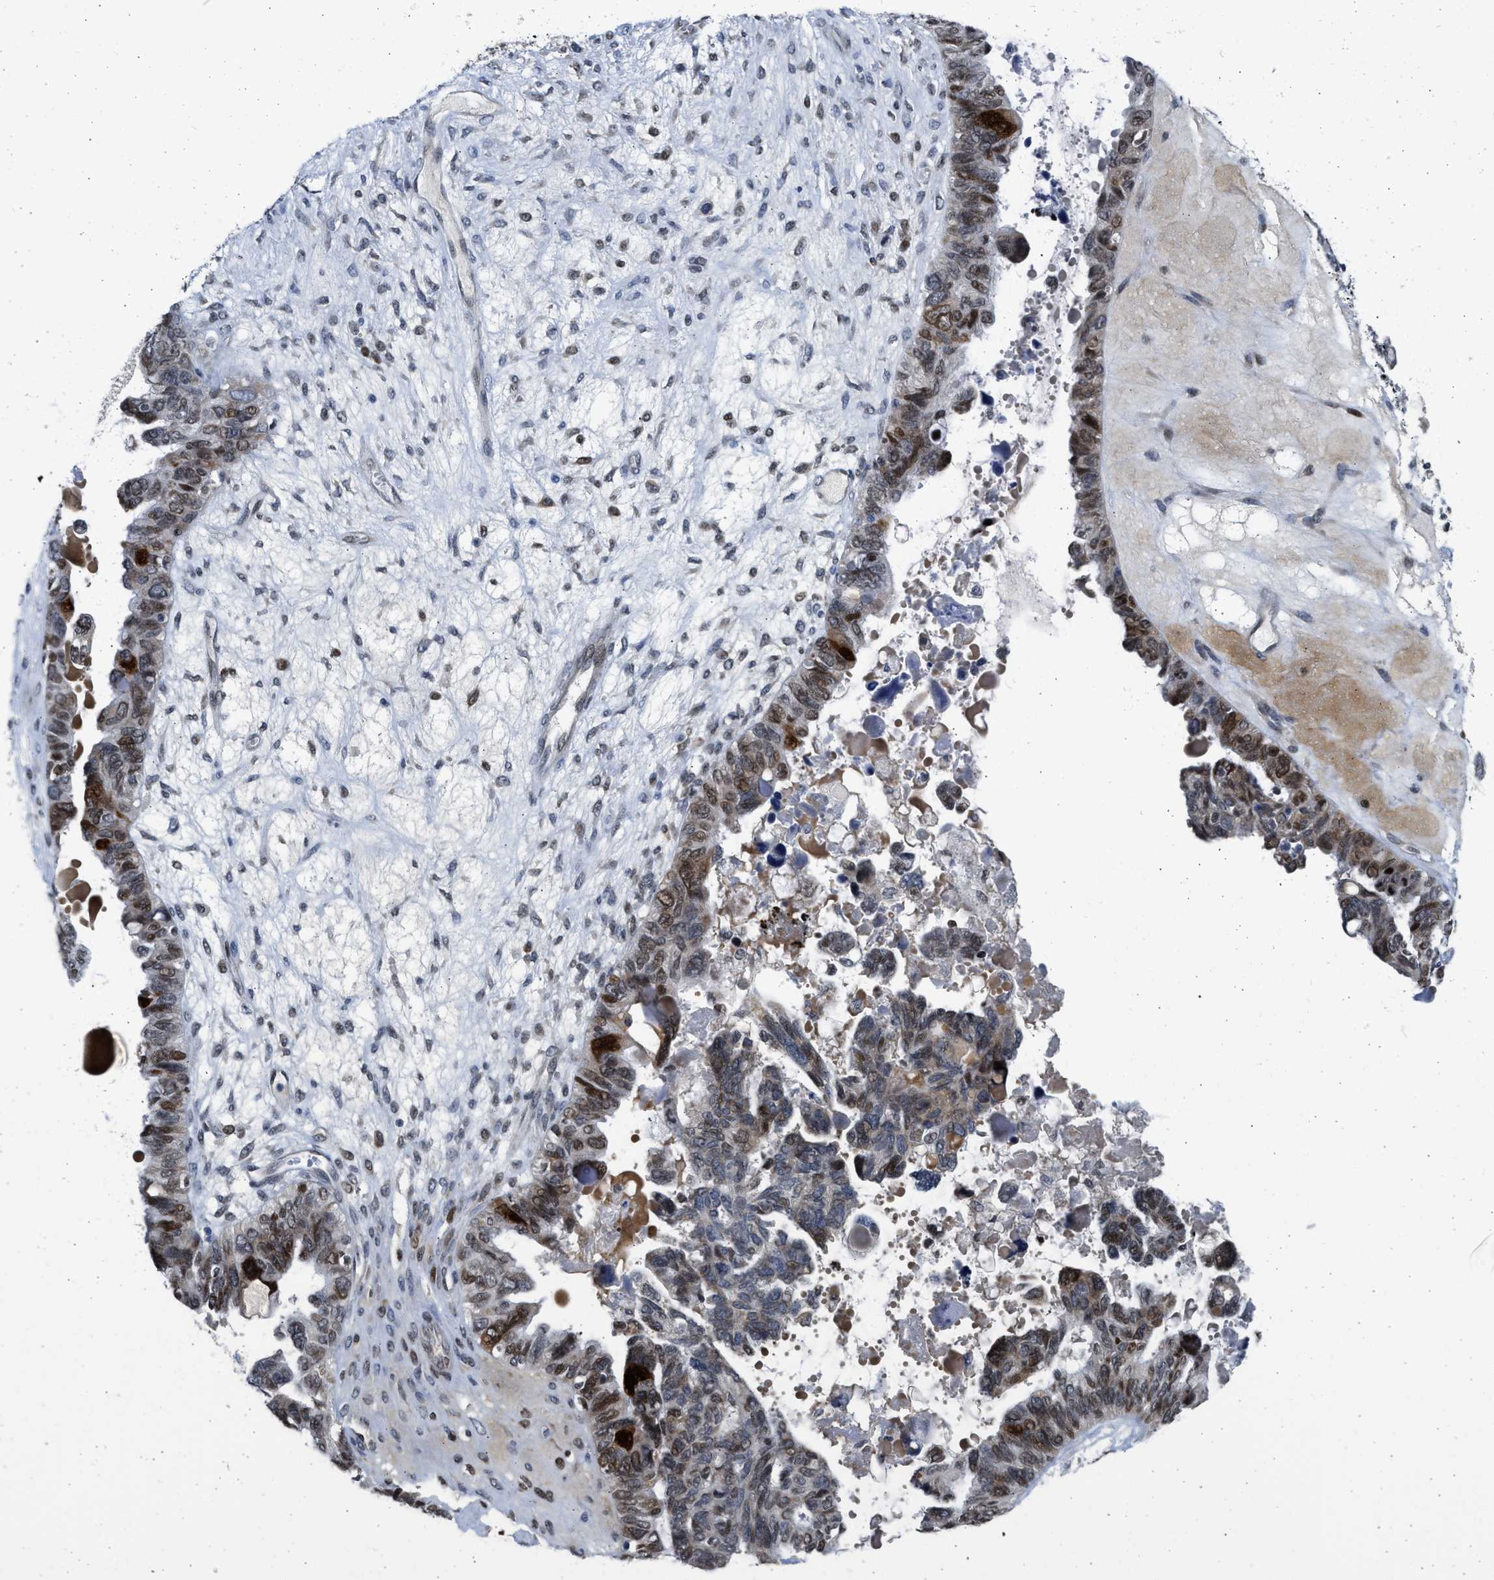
{"staining": {"intensity": "moderate", "quantity": ">75%", "location": "nuclear"}, "tissue": "ovarian cancer", "cell_type": "Tumor cells", "image_type": "cancer", "snomed": [{"axis": "morphology", "description": "Cystadenocarcinoma, serous, NOS"}, {"axis": "topography", "description": "Ovary"}], "caption": "Protein expression analysis of ovarian cancer (serous cystadenocarcinoma) demonstrates moderate nuclear expression in about >75% of tumor cells.", "gene": "HMGN3", "patient": {"sex": "female", "age": 79}}